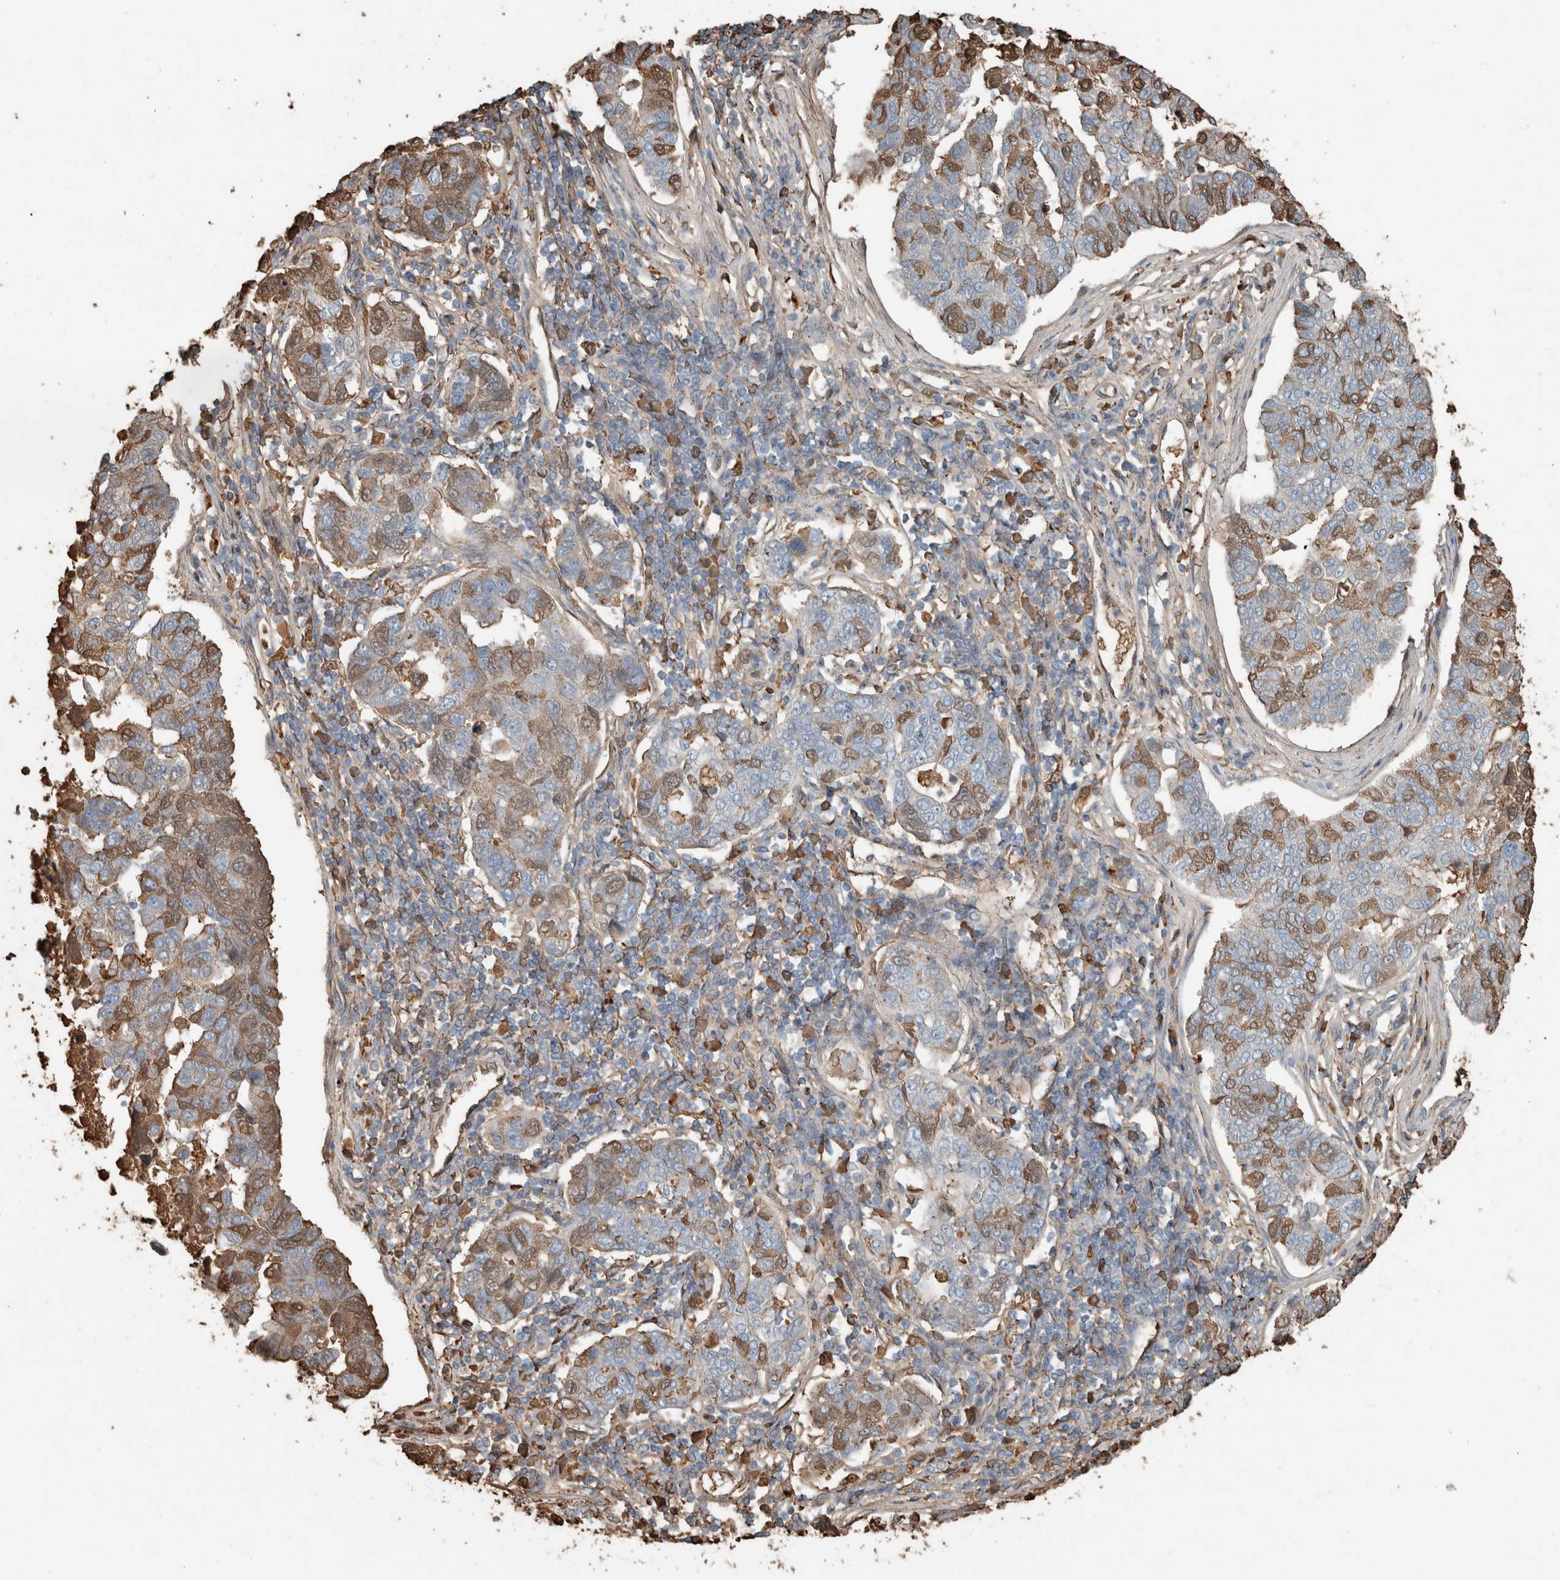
{"staining": {"intensity": "weak", "quantity": "25%-75%", "location": "cytoplasmic/membranous"}, "tissue": "pancreatic cancer", "cell_type": "Tumor cells", "image_type": "cancer", "snomed": [{"axis": "morphology", "description": "Adenocarcinoma, NOS"}, {"axis": "topography", "description": "Pancreas"}], "caption": "A histopathology image of human pancreatic cancer (adenocarcinoma) stained for a protein demonstrates weak cytoplasmic/membranous brown staining in tumor cells.", "gene": "USP34", "patient": {"sex": "female", "age": 61}}